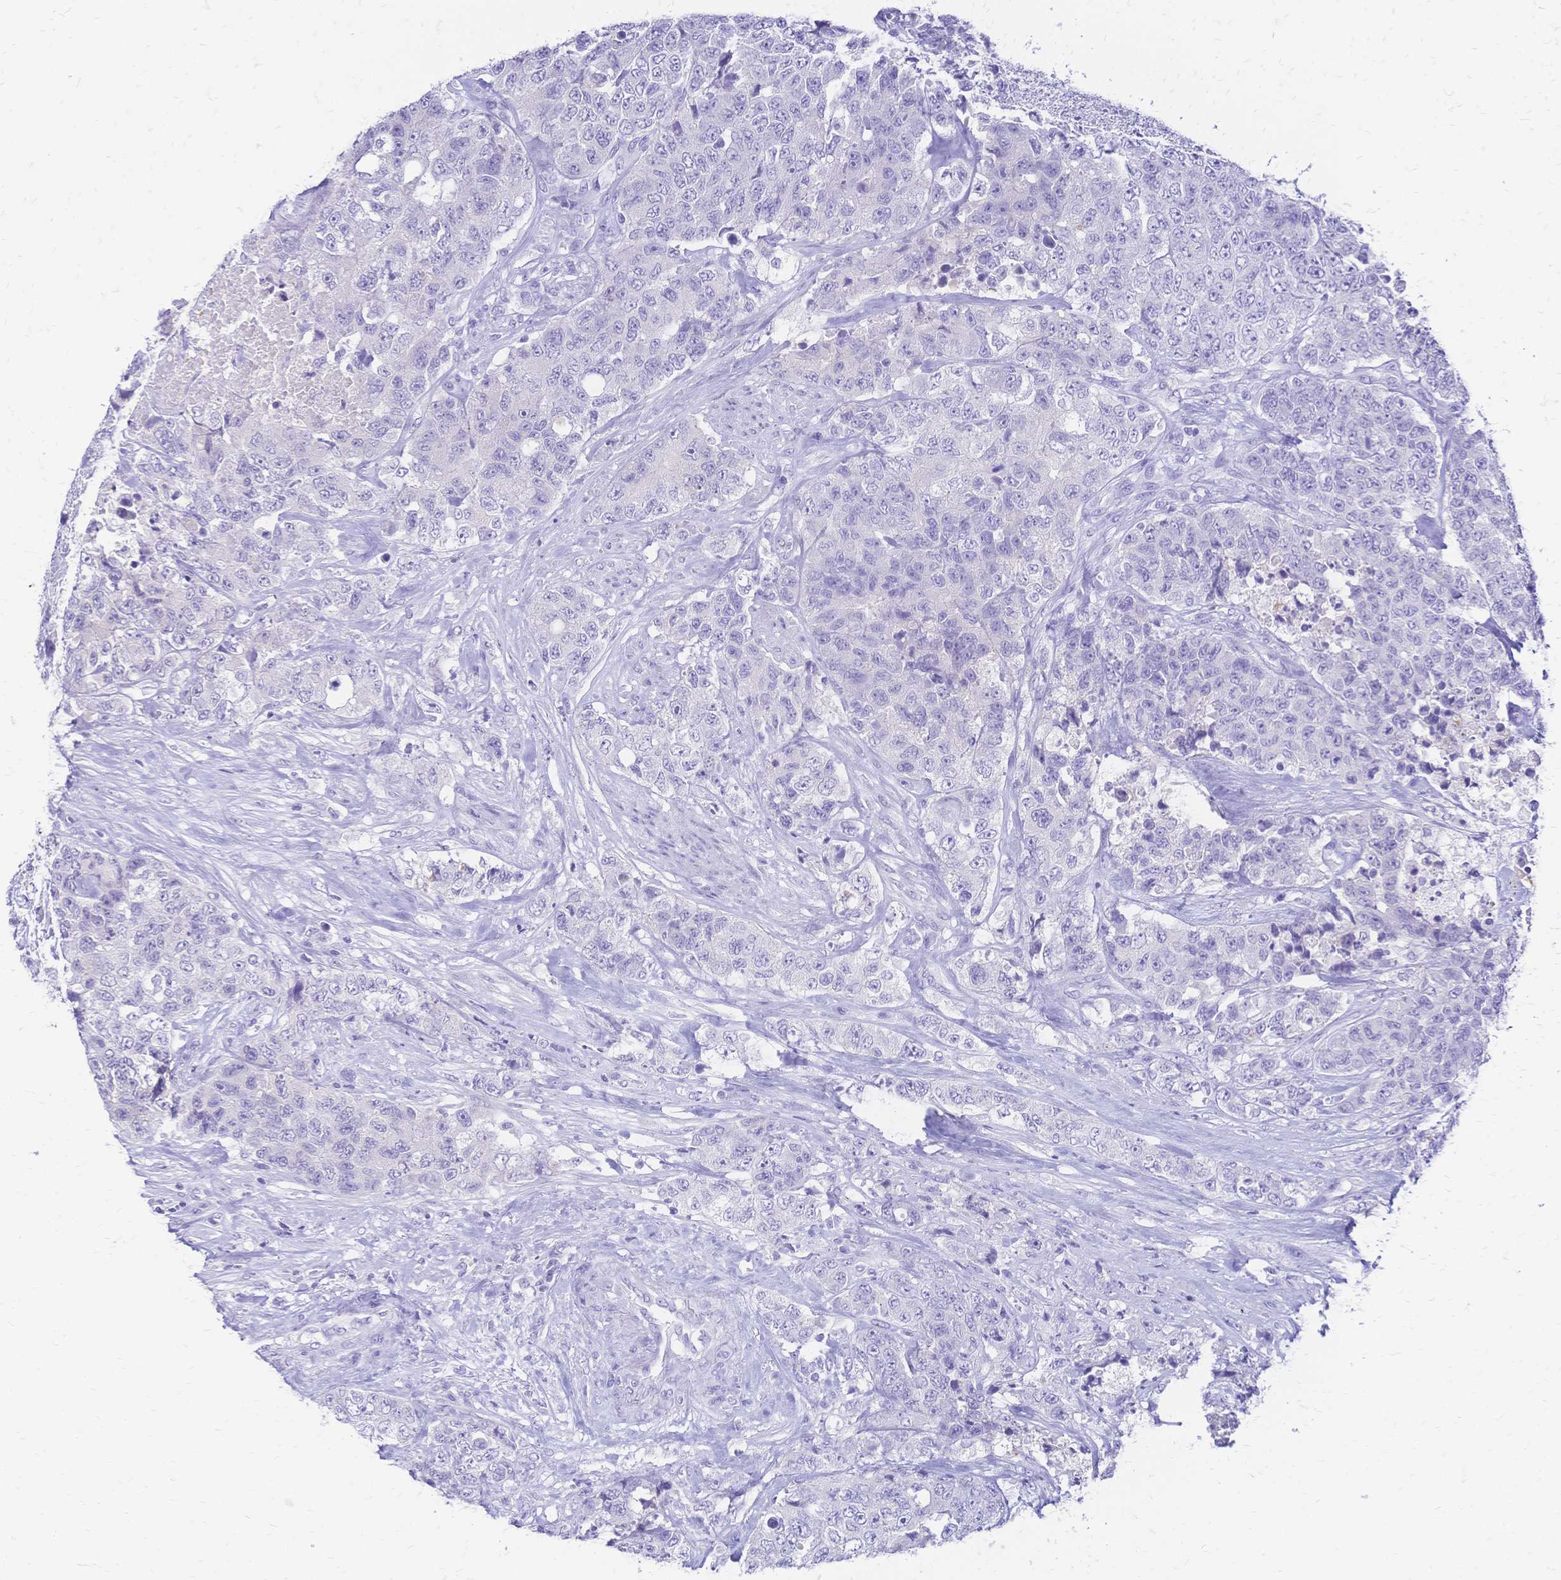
{"staining": {"intensity": "negative", "quantity": "none", "location": "none"}, "tissue": "urothelial cancer", "cell_type": "Tumor cells", "image_type": "cancer", "snomed": [{"axis": "morphology", "description": "Urothelial carcinoma, High grade"}, {"axis": "topography", "description": "Urinary bladder"}], "caption": "This is an immunohistochemistry micrograph of urothelial carcinoma (high-grade). There is no expression in tumor cells.", "gene": "FA2H", "patient": {"sex": "female", "age": 78}}